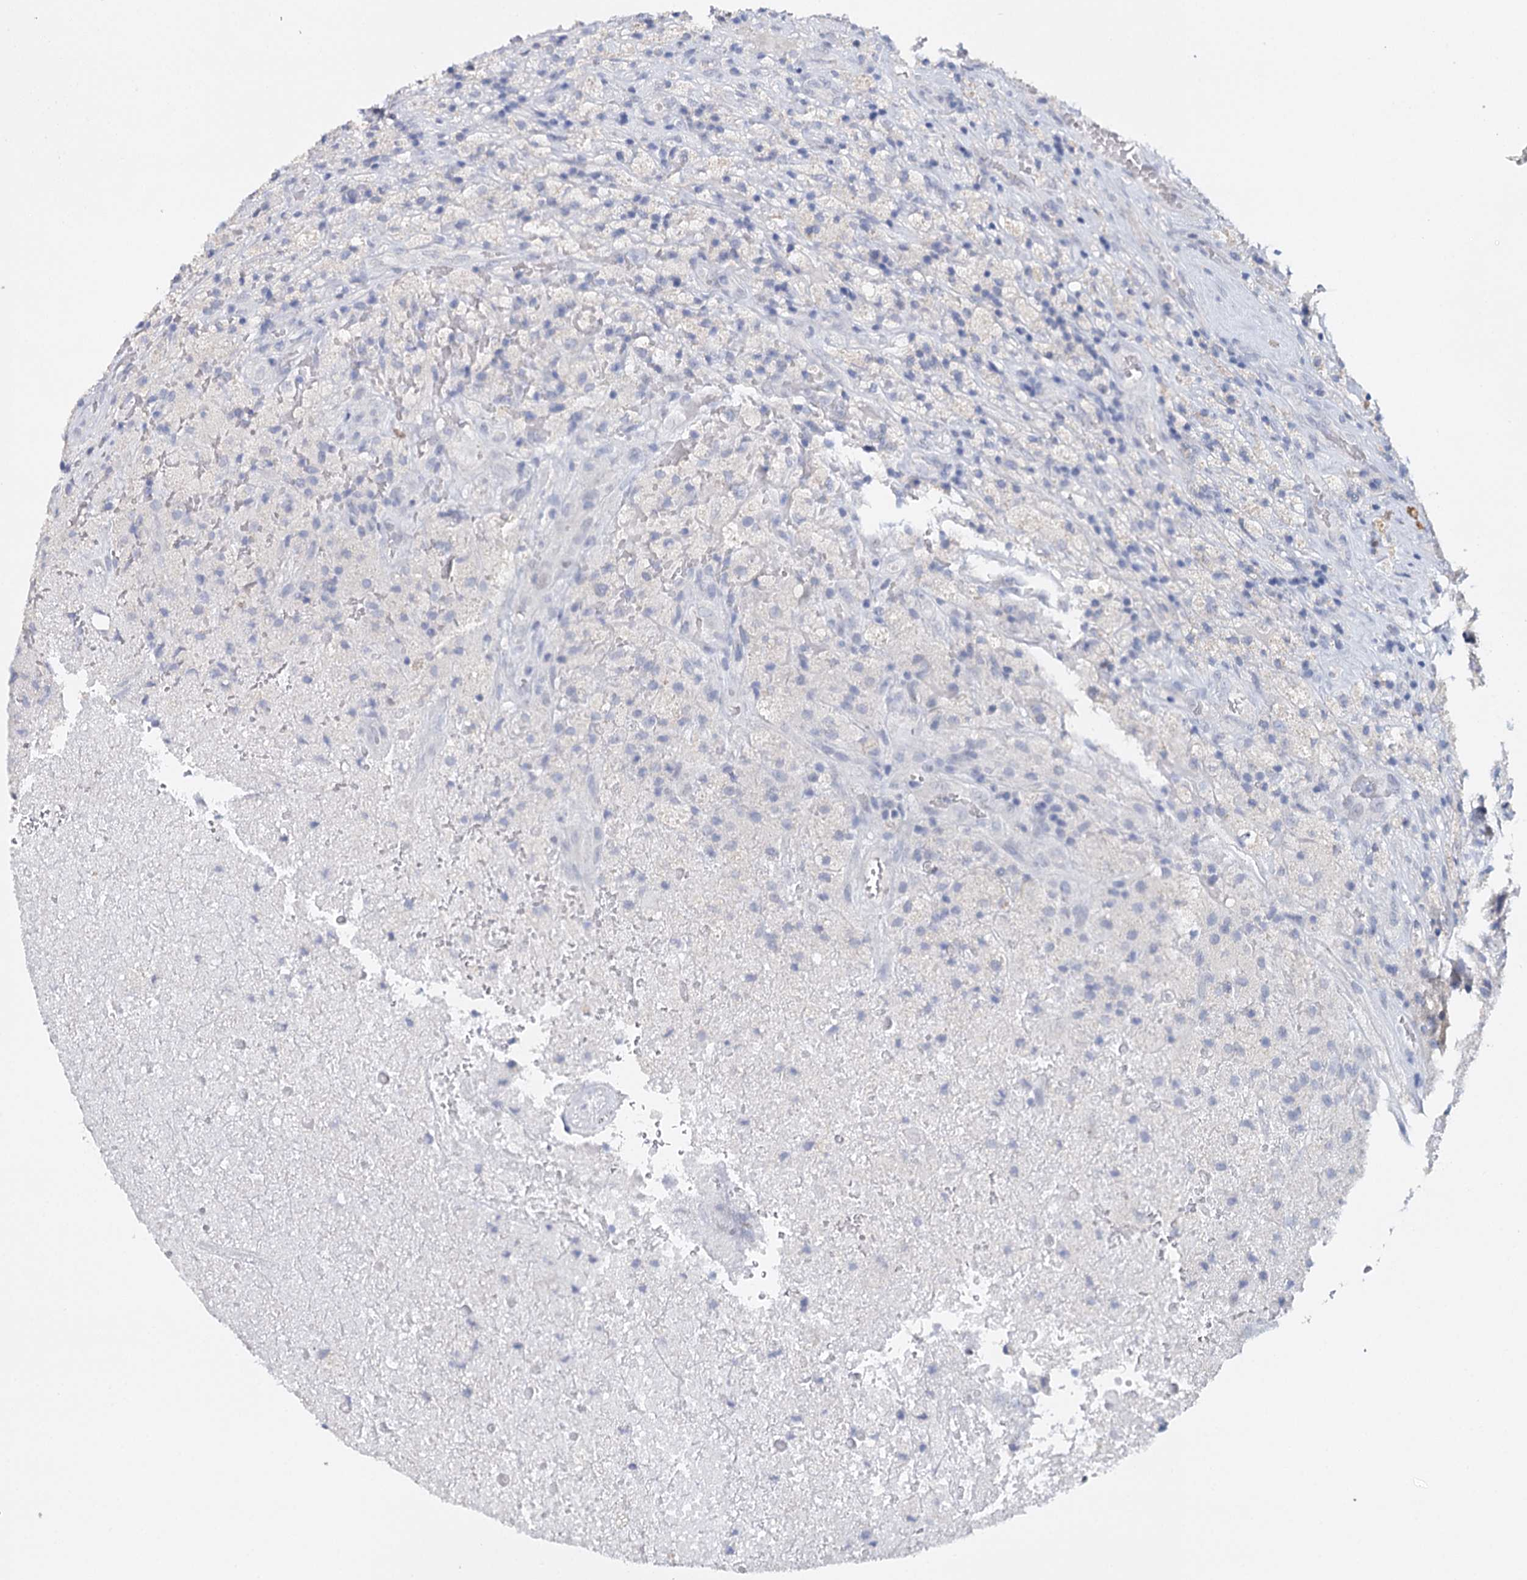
{"staining": {"intensity": "negative", "quantity": "none", "location": "none"}, "tissue": "glioma", "cell_type": "Tumor cells", "image_type": "cancer", "snomed": [{"axis": "morphology", "description": "Glioma, malignant, High grade"}, {"axis": "topography", "description": "Brain"}], "caption": "Immunohistochemistry (IHC) photomicrograph of glioma stained for a protein (brown), which demonstrates no expression in tumor cells.", "gene": "TP53", "patient": {"sex": "male", "age": 69}}